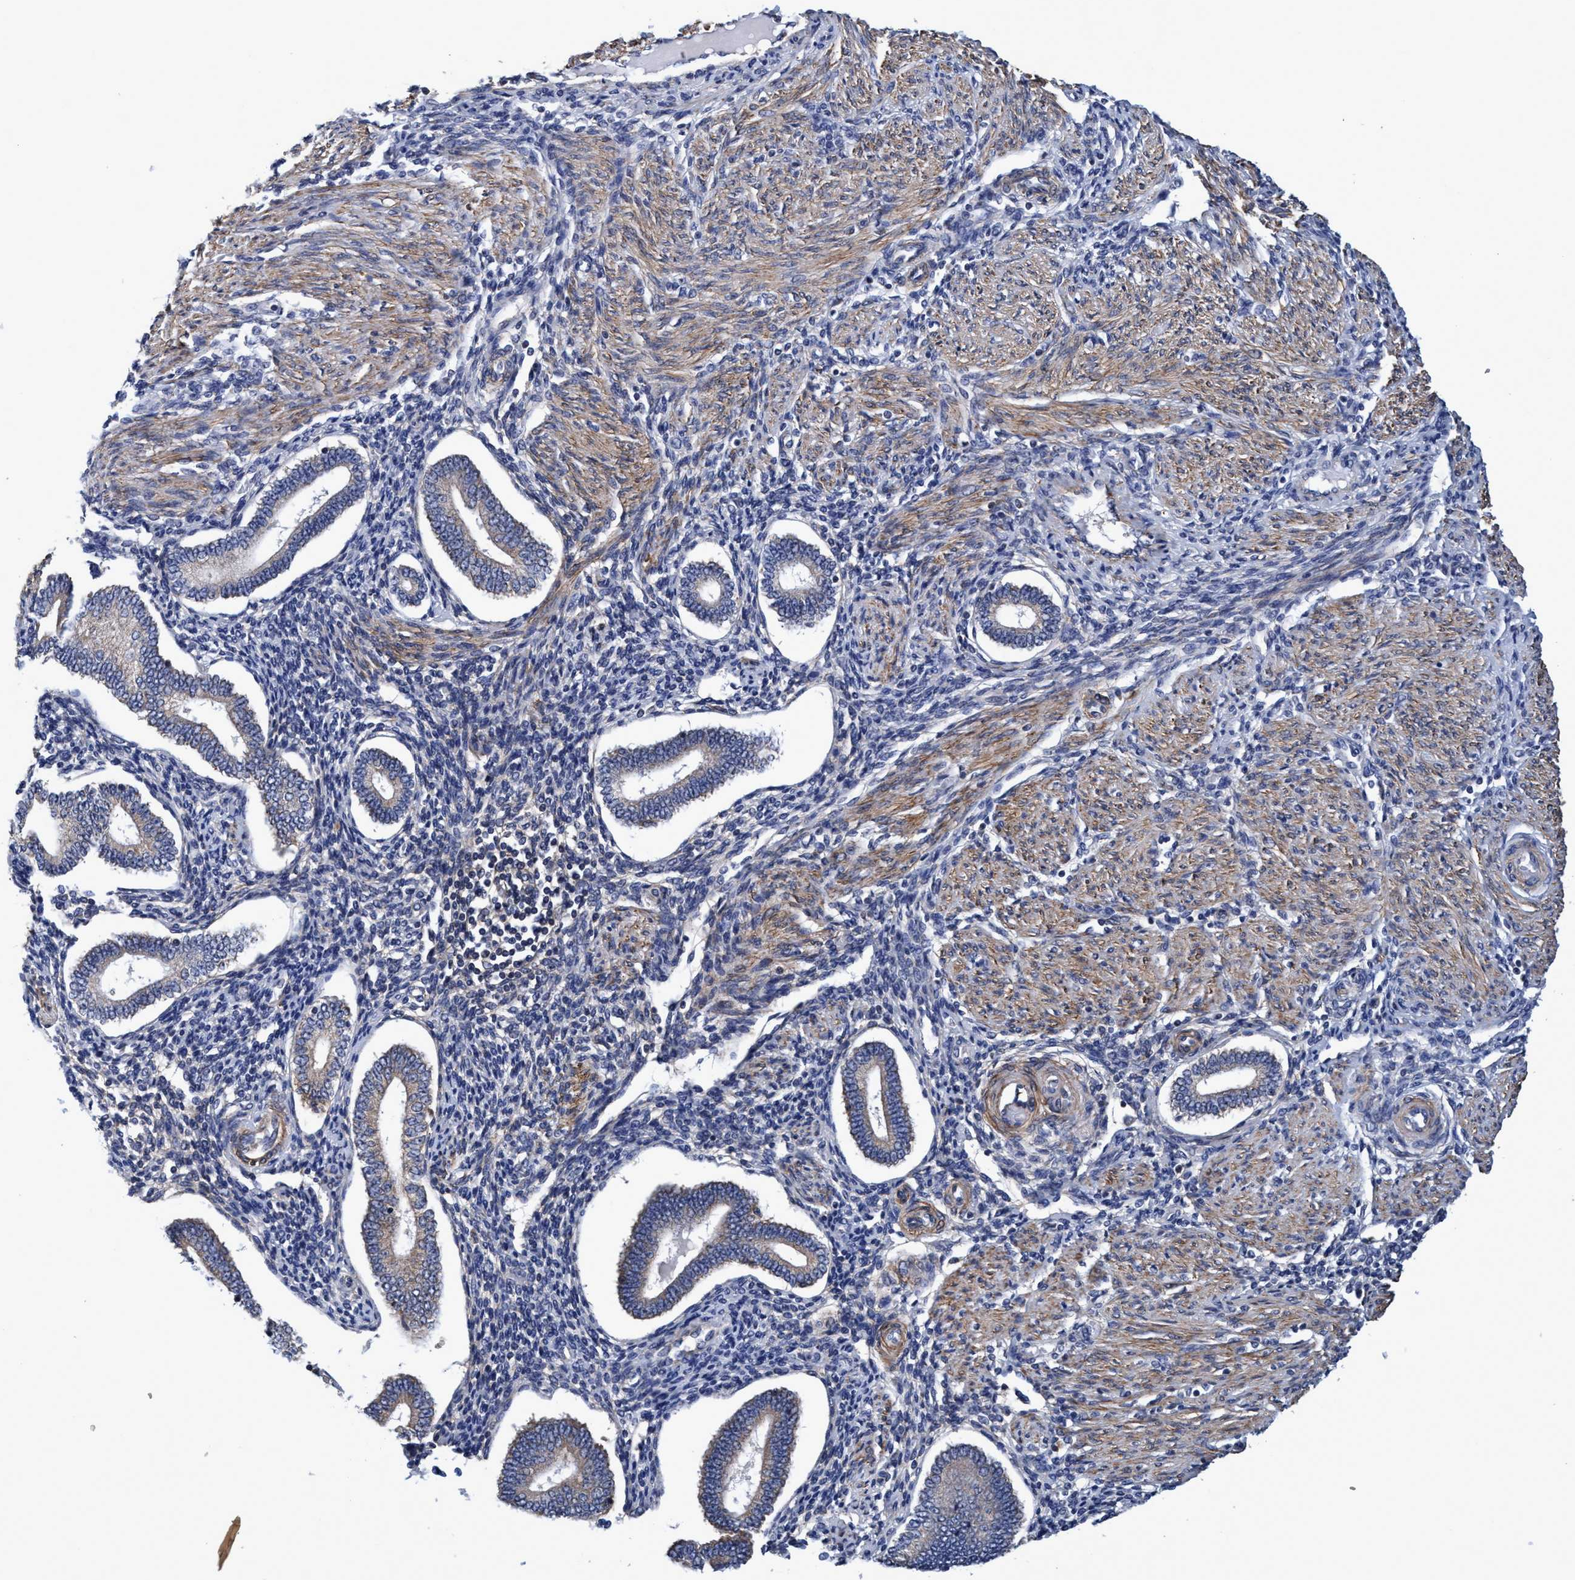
{"staining": {"intensity": "weak", "quantity": "25%-75%", "location": "cytoplasmic/membranous"}, "tissue": "endometrium", "cell_type": "Cells in endometrial stroma", "image_type": "normal", "snomed": [{"axis": "morphology", "description": "Normal tissue, NOS"}, {"axis": "topography", "description": "Endometrium"}], "caption": "Protein staining exhibits weak cytoplasmic/membranous expression in about 25%-75% of cells in endometrial stroma in normal endometrium. Nuclei are stained in blue.", "gene": "CALCOCO2", "patient": {"sex": "female", "age": 42}}